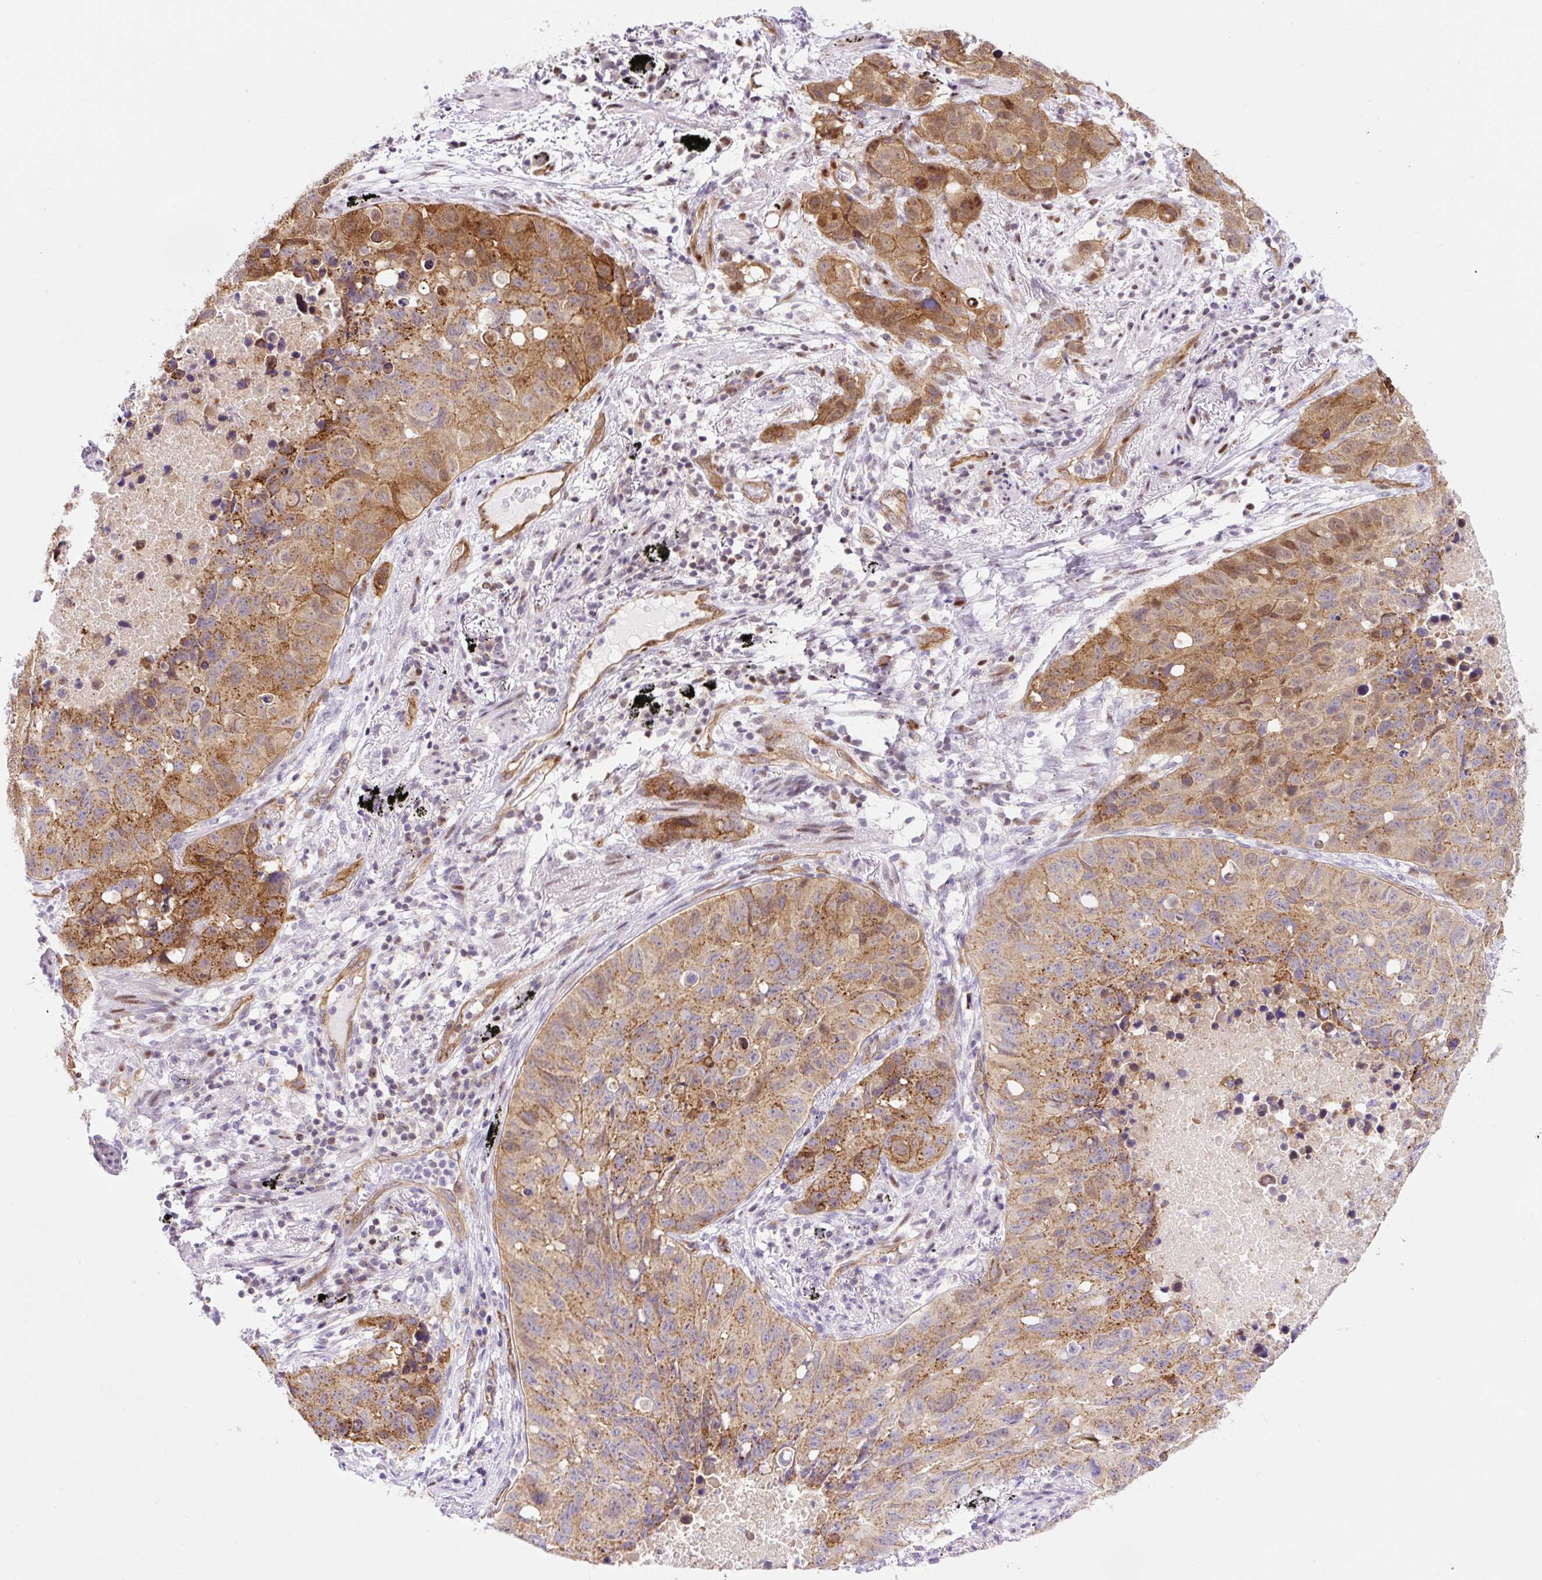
{"staining": {"intensity": "moderate", "quantity": ">75%", "location": "cytoplasmic/membranous"}, "tissue": "lung cancer", "cell_type": "Tumor cells", "image_type": "cancer", "snomed": [{"axis": "morphology", "description": "Squamous cell carcinoma, NOS"}, {"axis": "topography", "description": "Lung"}], "caption": "Squamous cell carcinoma (lung) stained for a protein (brown) exhibits moderate cytoplasmic/membranous positive expression in approximately >75% of tumor cells.", "gene": "HIP1R", "patient": {"sex": "male", "age": 60}}